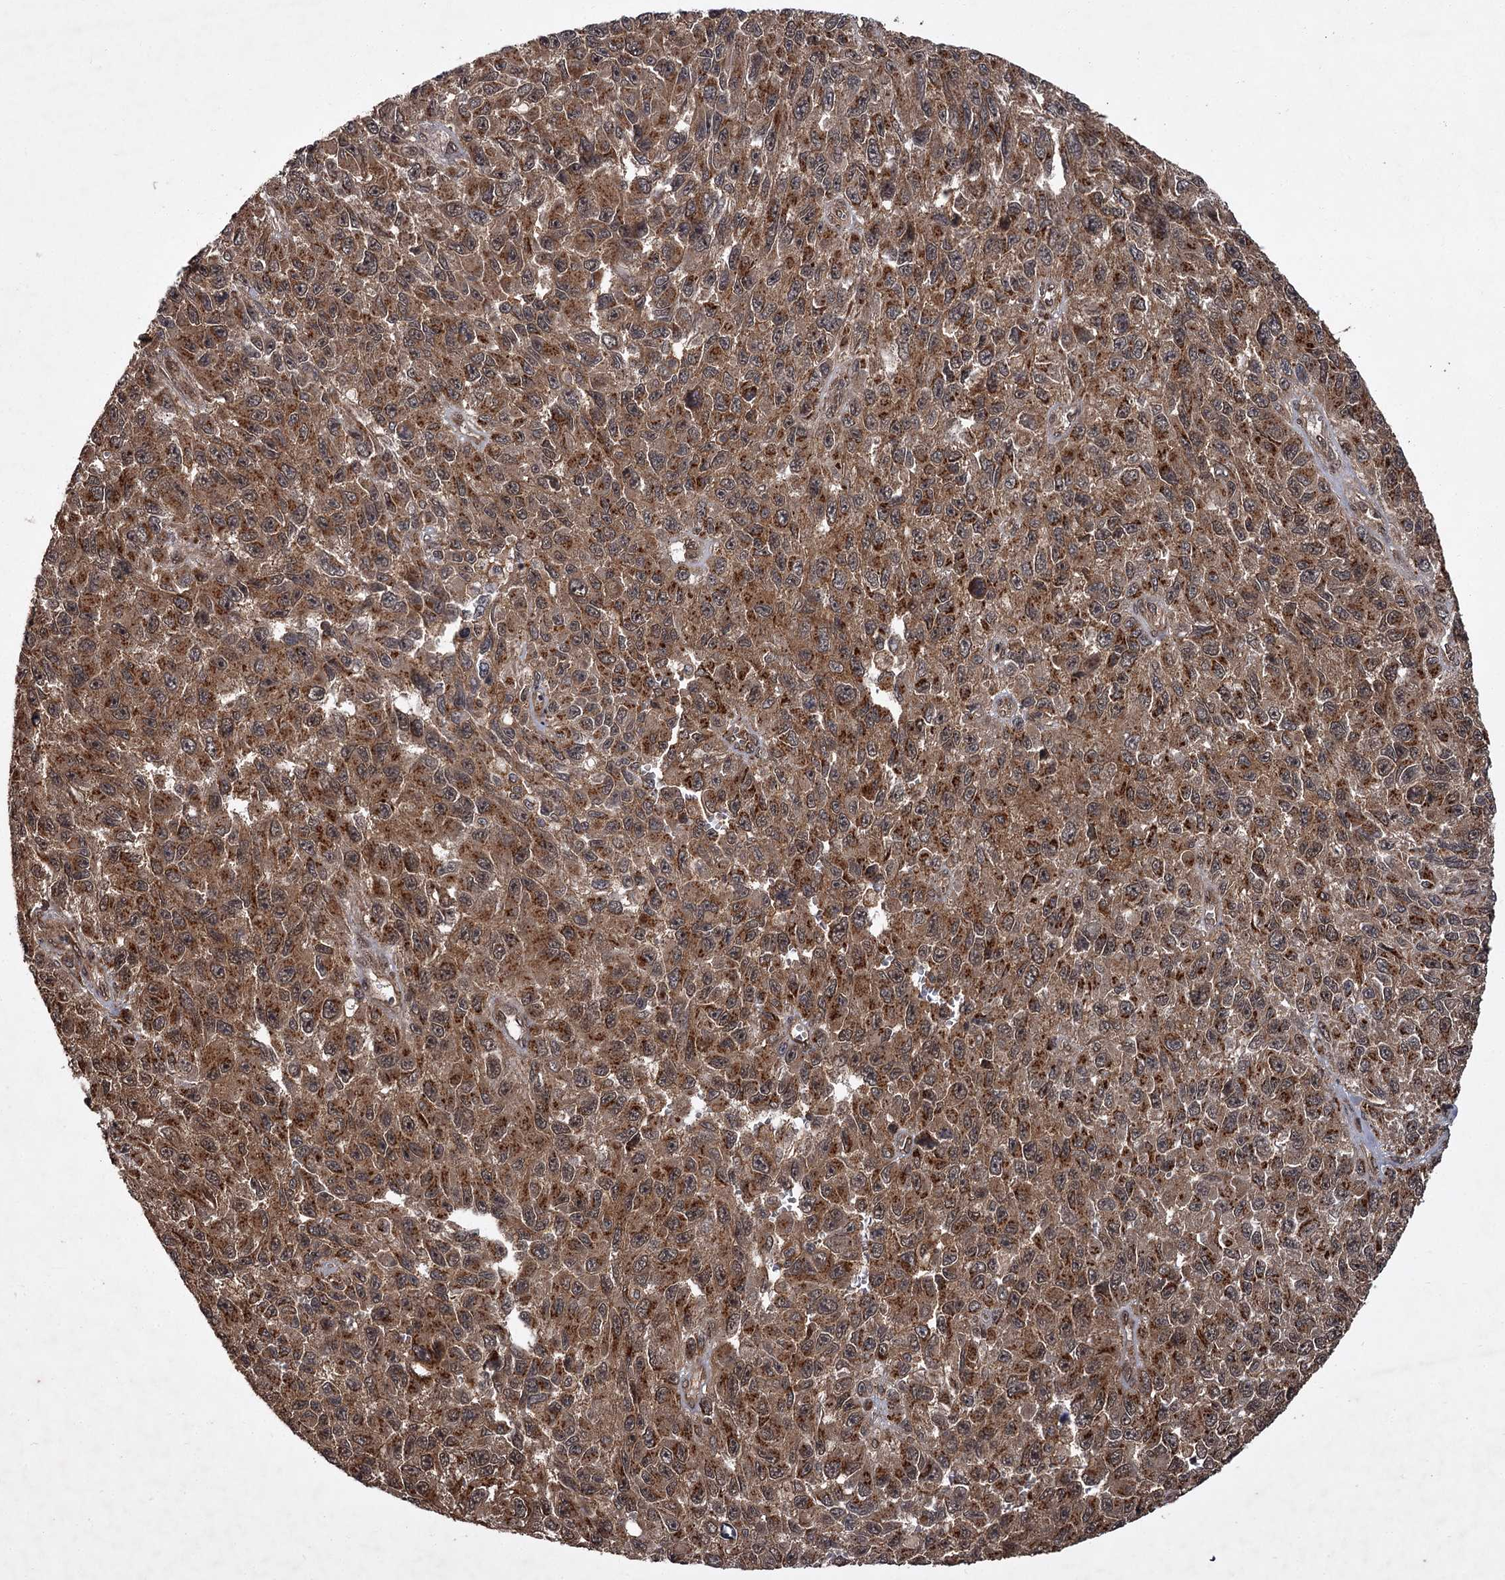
{"staining": {"intensity": "moderate", "quantity": ">75%", "location": "cytoplasmic/membranous"}, "tissue": "melanoma", "cell_type": "Tumor cells", "image_type": "cancer", "snomed": [{"axis": "morphology", "description": "Normal tissue, NOS"}, {"axis": "morphology", "description": "Malignant melanoma, NOS"}, {"axis": "topography", "description": "Skin"}], "caption": "Protein expression analysis of human melanoma reveals moderate cytoplasmic/membranous staining in about >75% of tumor cells.", "gene": "TBC1D23", "patient": {"sex": "female", "age": 96}}